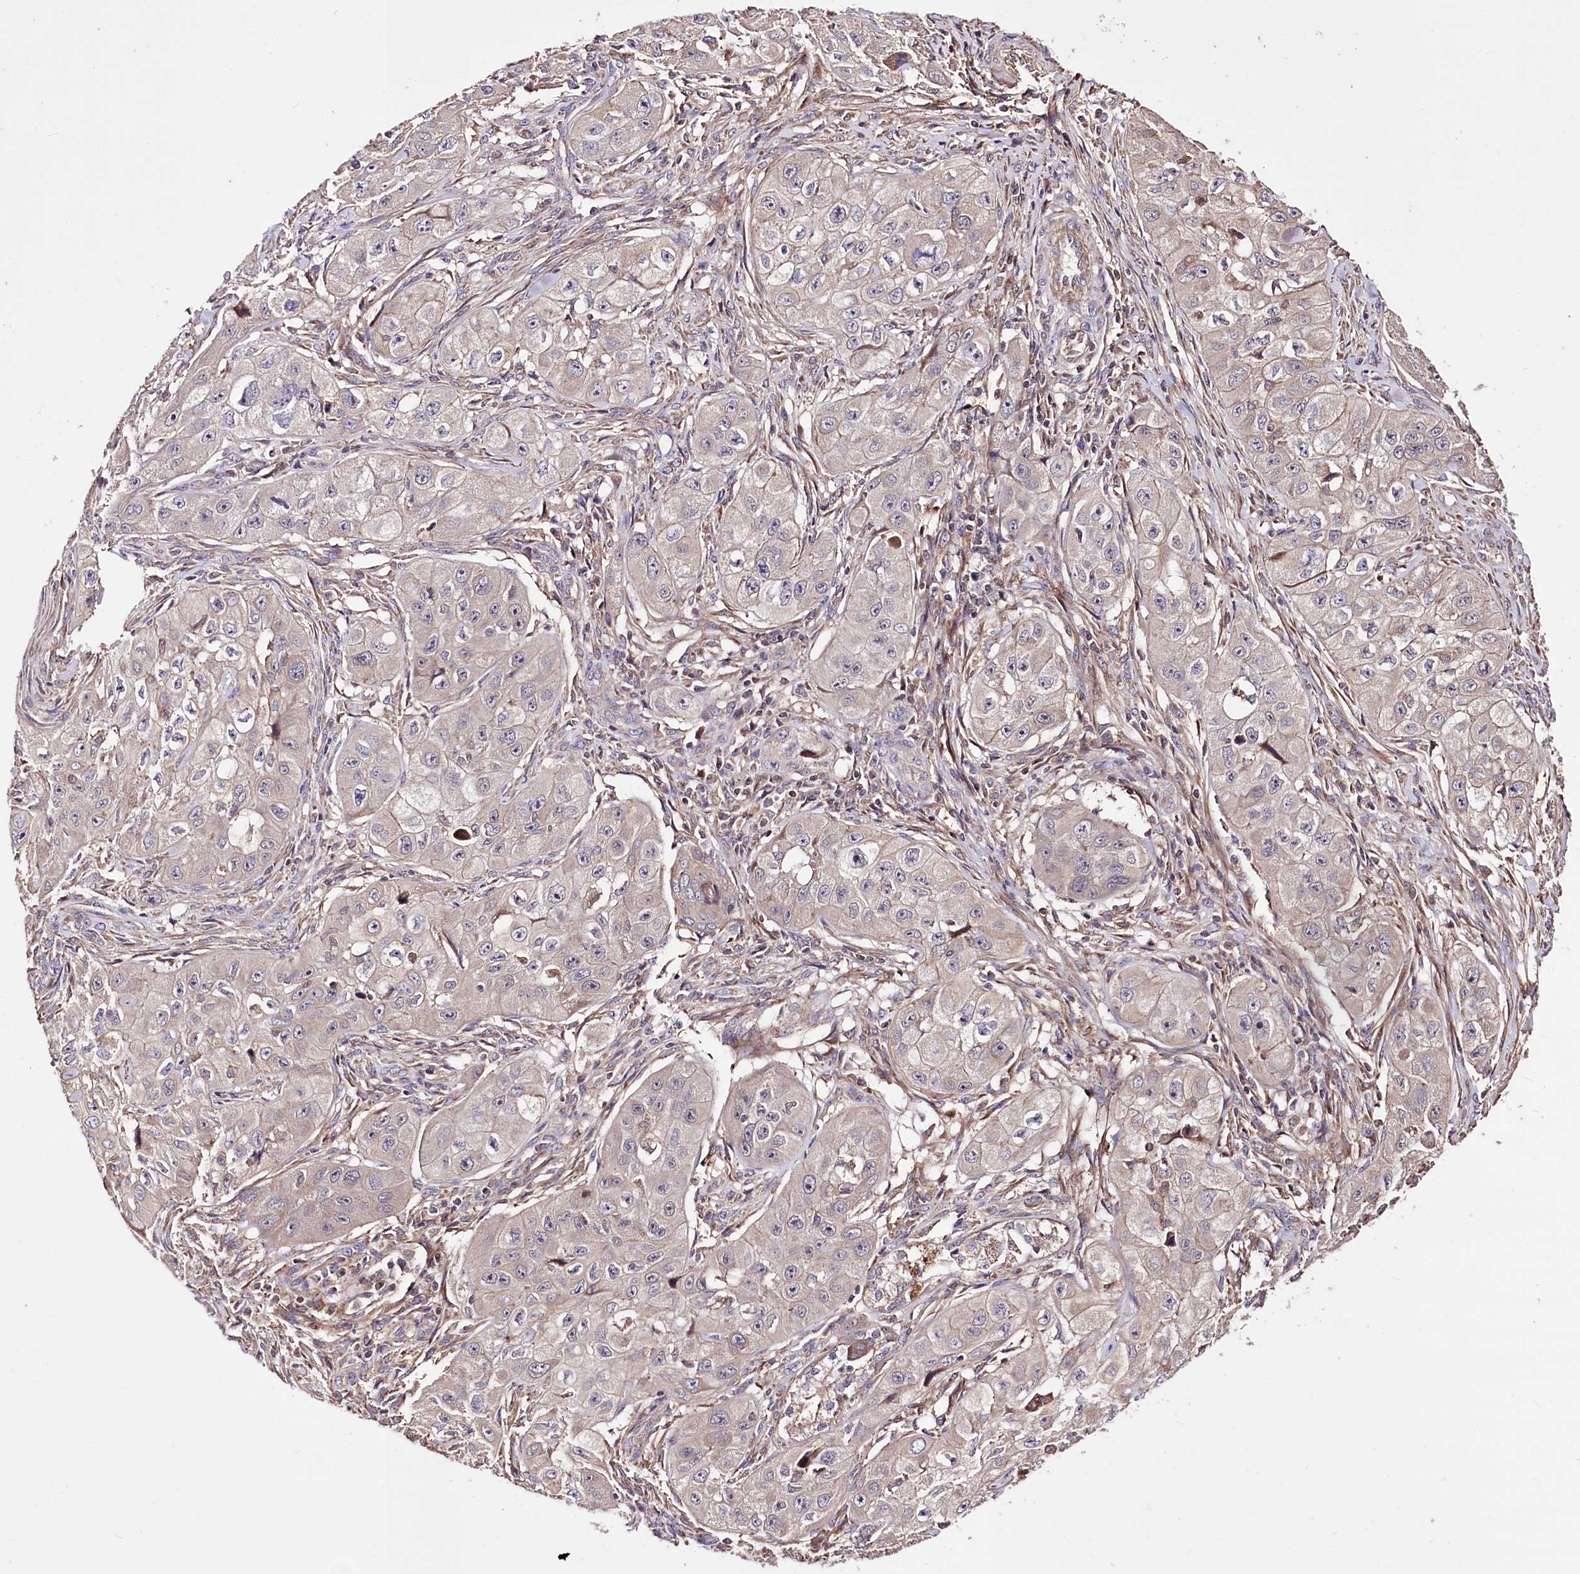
{"staining": {"intensity": "weak", "quantity": "<25%", "location": "cytoplasmic/membranous"}, "tissue": "skin cancer", "cell_type": "Tumor cells", "image_type": "cancer", "snomed": [{"axis": "morphology", "description": "Squamous cell carcinoma, NOS"}, {"axis": "topography", "description": "Skin"}, {"axis": "topography", "description": "Subcutis"}], "caption": "The immunohistochemistry (IHC) micrograph has no significant expression in tumor cells of skin squamous cell carcinoma tissue.", "gene": "WWC1", "patient": {"sex": "male", "age": 73}}